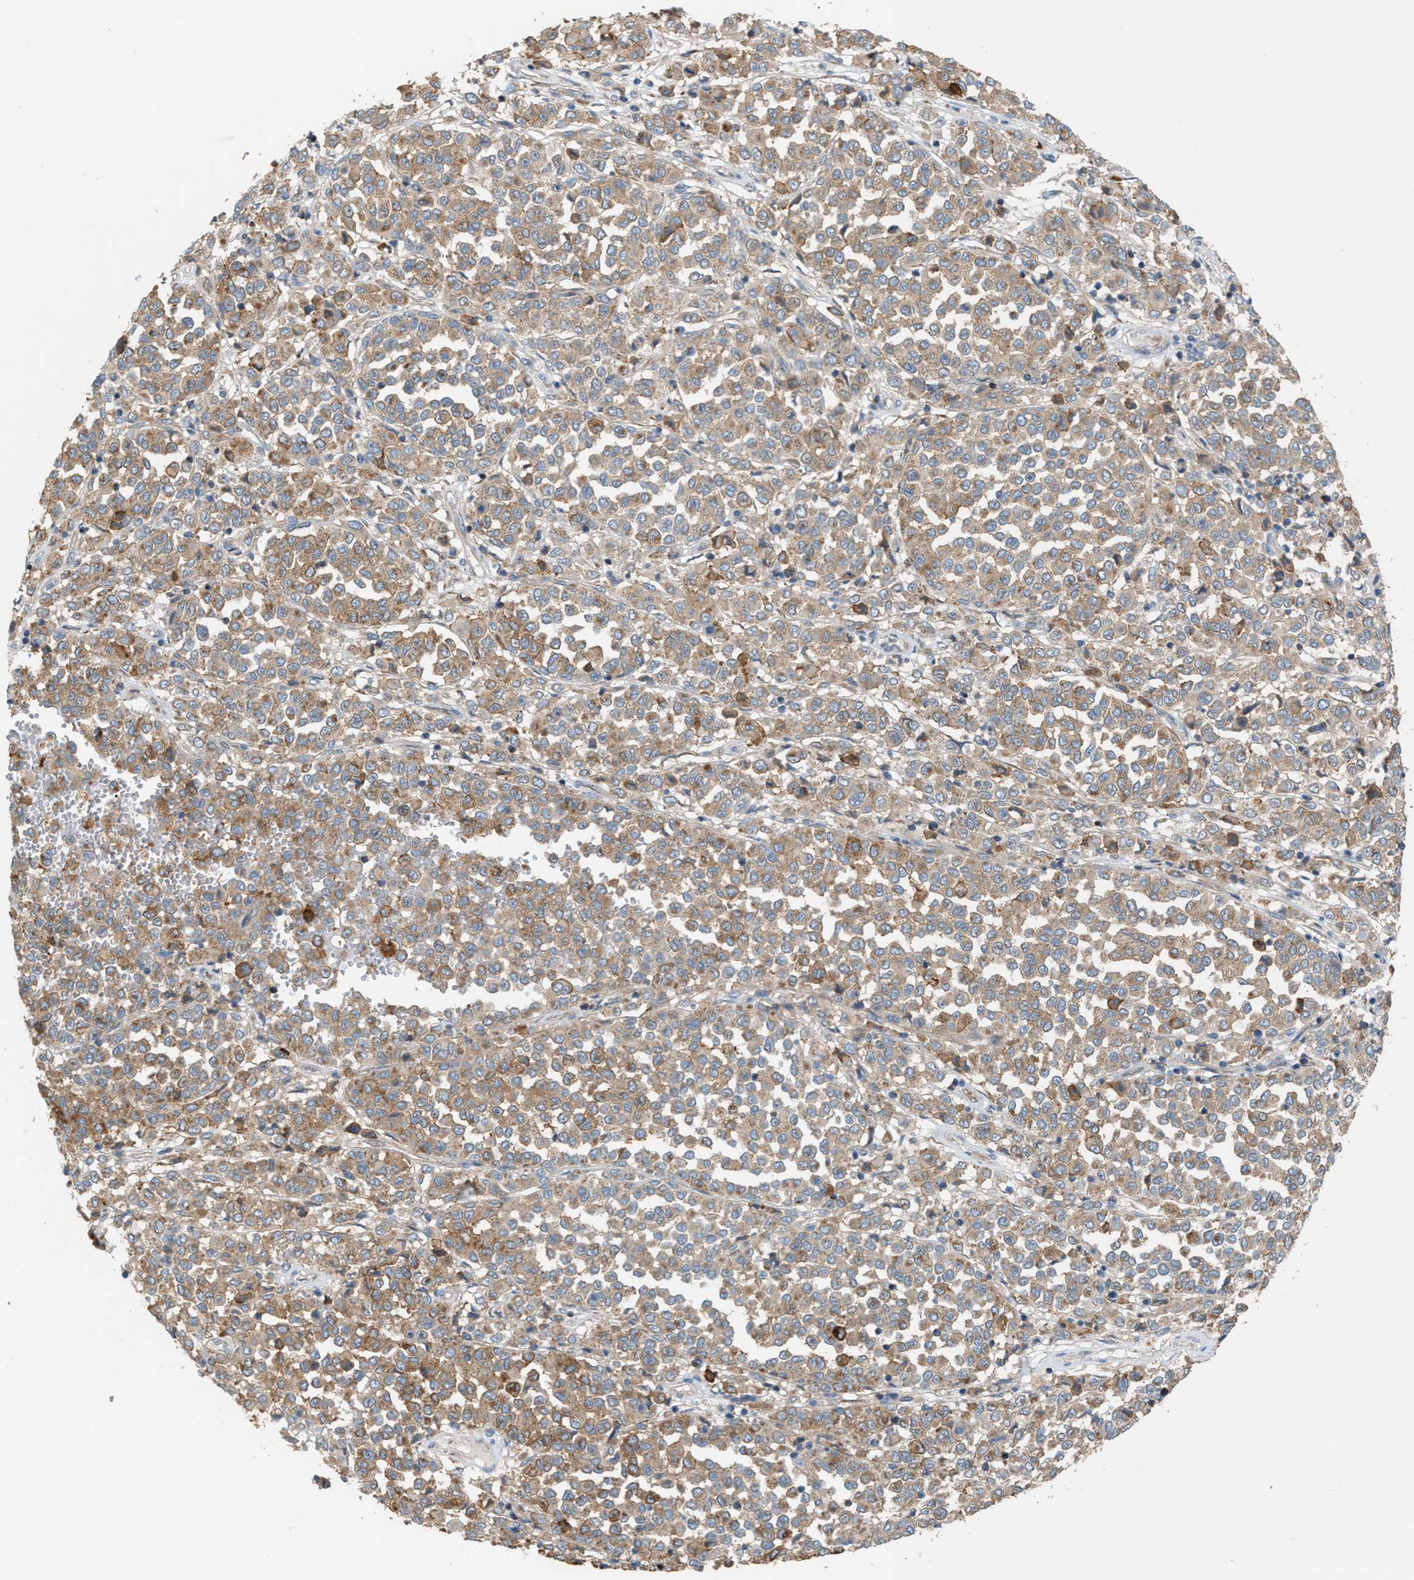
{"staining": {"intensity": "moderate", "quantity": ">75%", "location": "cytoplasmic/membranous"}, "tissue": "melanoma", "cell_type": "Tumor cells", "image_type": "cancer", "snomed": [{"axis": "morphology", "description": "Malignant melanoma, Metastatic site"}, {"axis": "topography", "description": "Pancreas"}], "caption": "A histopathology image showing moderate cytoplasmic/membranous staining in about >75% of tumor cells in melanoma, as visualized by brown immunohistochemical staining.", "gene": "PDCL", "patient": {"sex": "female", "age": 30}}